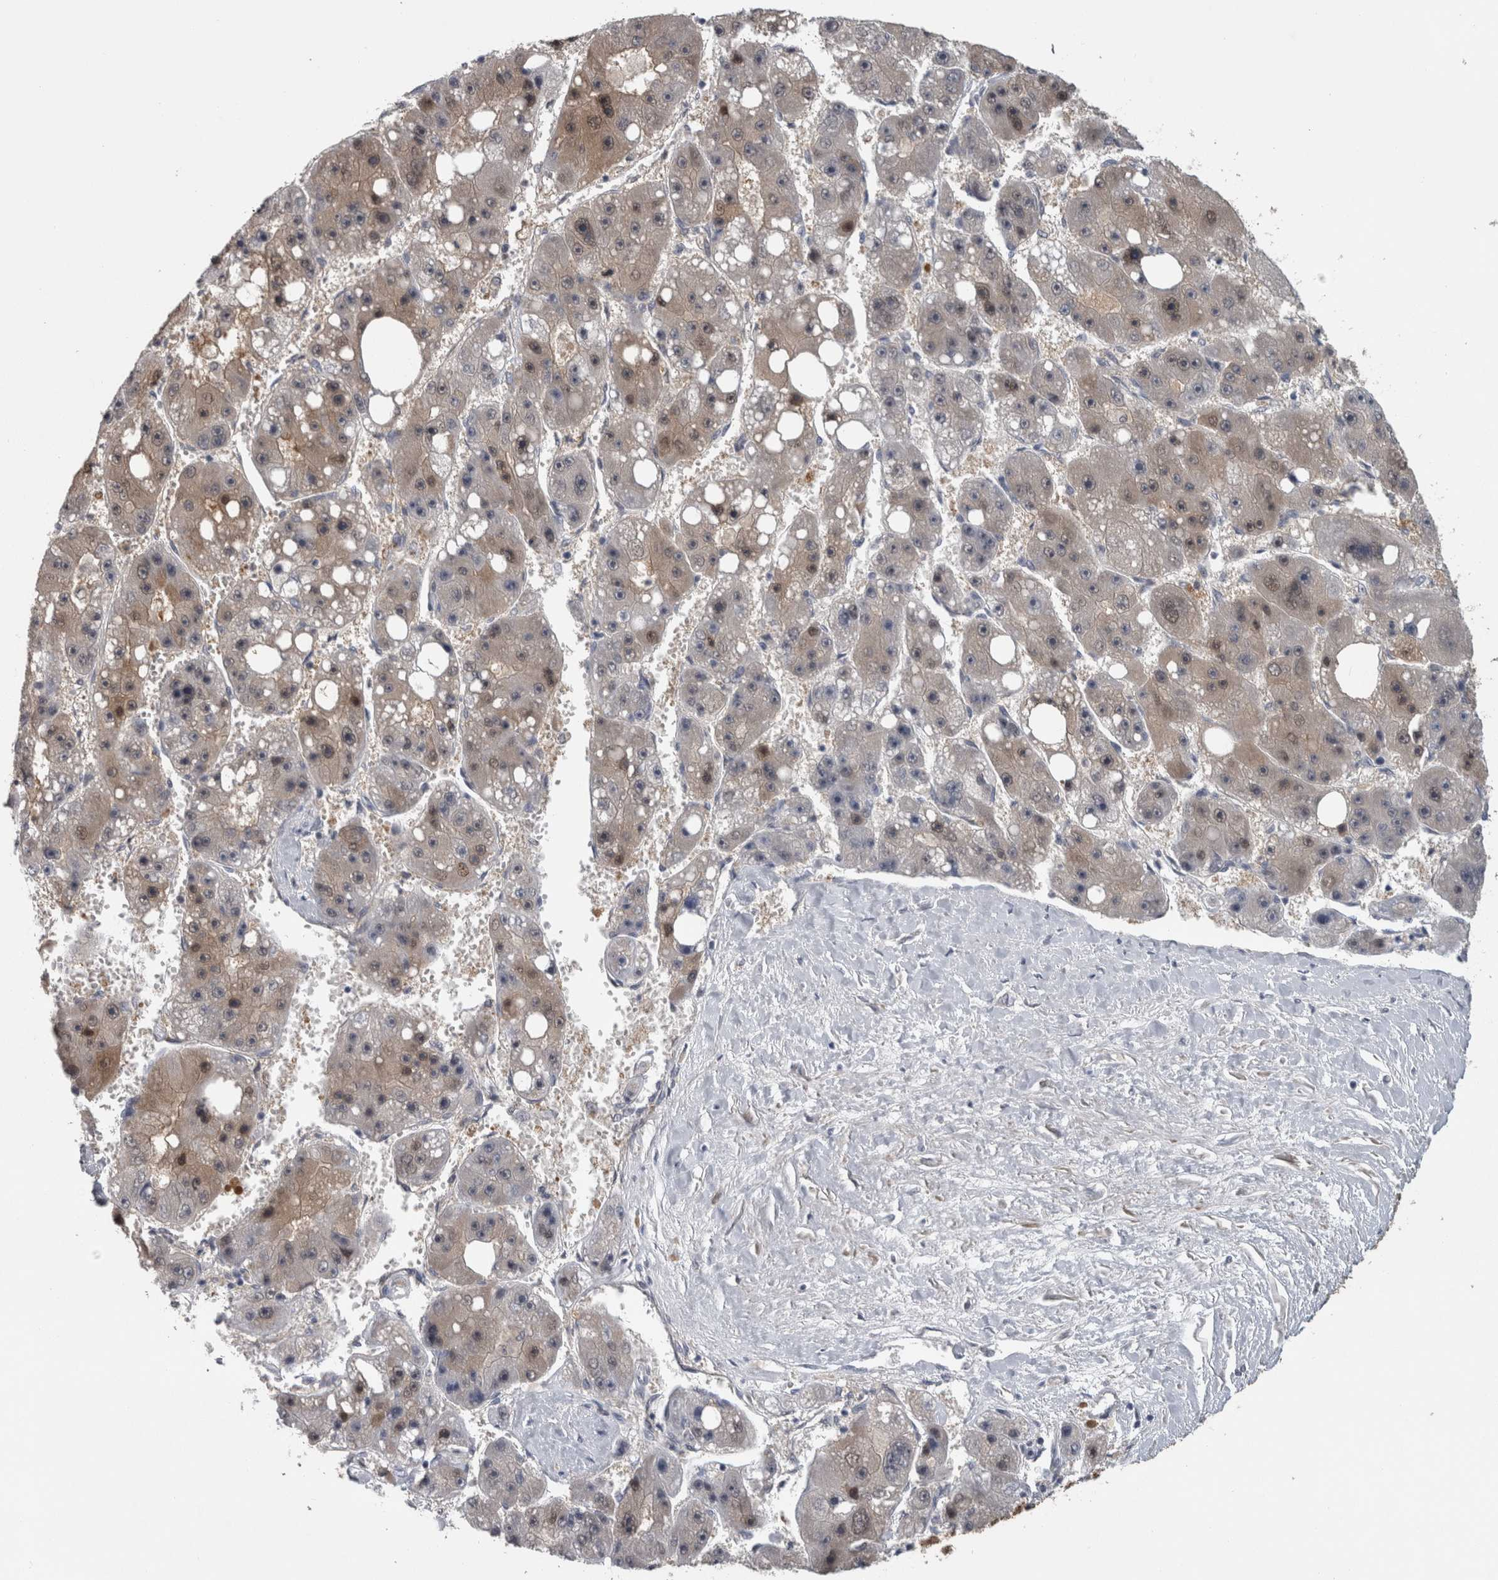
{"staining": {"intensity": "weak", "quantity": "25%-75%", "location": "cytoplasmic/membranous,nuclear"}, "tissue": "liver cancer", "cell_type": "Tumor cells", "image_type": "cancer", "snomed": [{"axis": "morphology", "description": "Carcinoma, Hepatocellular, NOS"}, {"axis": "topography", "description": "Liver"}], "caption": "Immunohistochemistry staining of liver cancer (hepatocellular carcinoma), which displays low levels of weak cytoplasmic/membranous and nuclear staining in about 25%-75% of tumor cells indicating weak cytoplasmic/membranous and nuclear protein staining. The staining was performed using DAB (brown) for protein detection and nuclei were counterstained in hematoxylin (blue).", "gene": "NAPRT", "patient": {"sex": "female", "age": 61}}